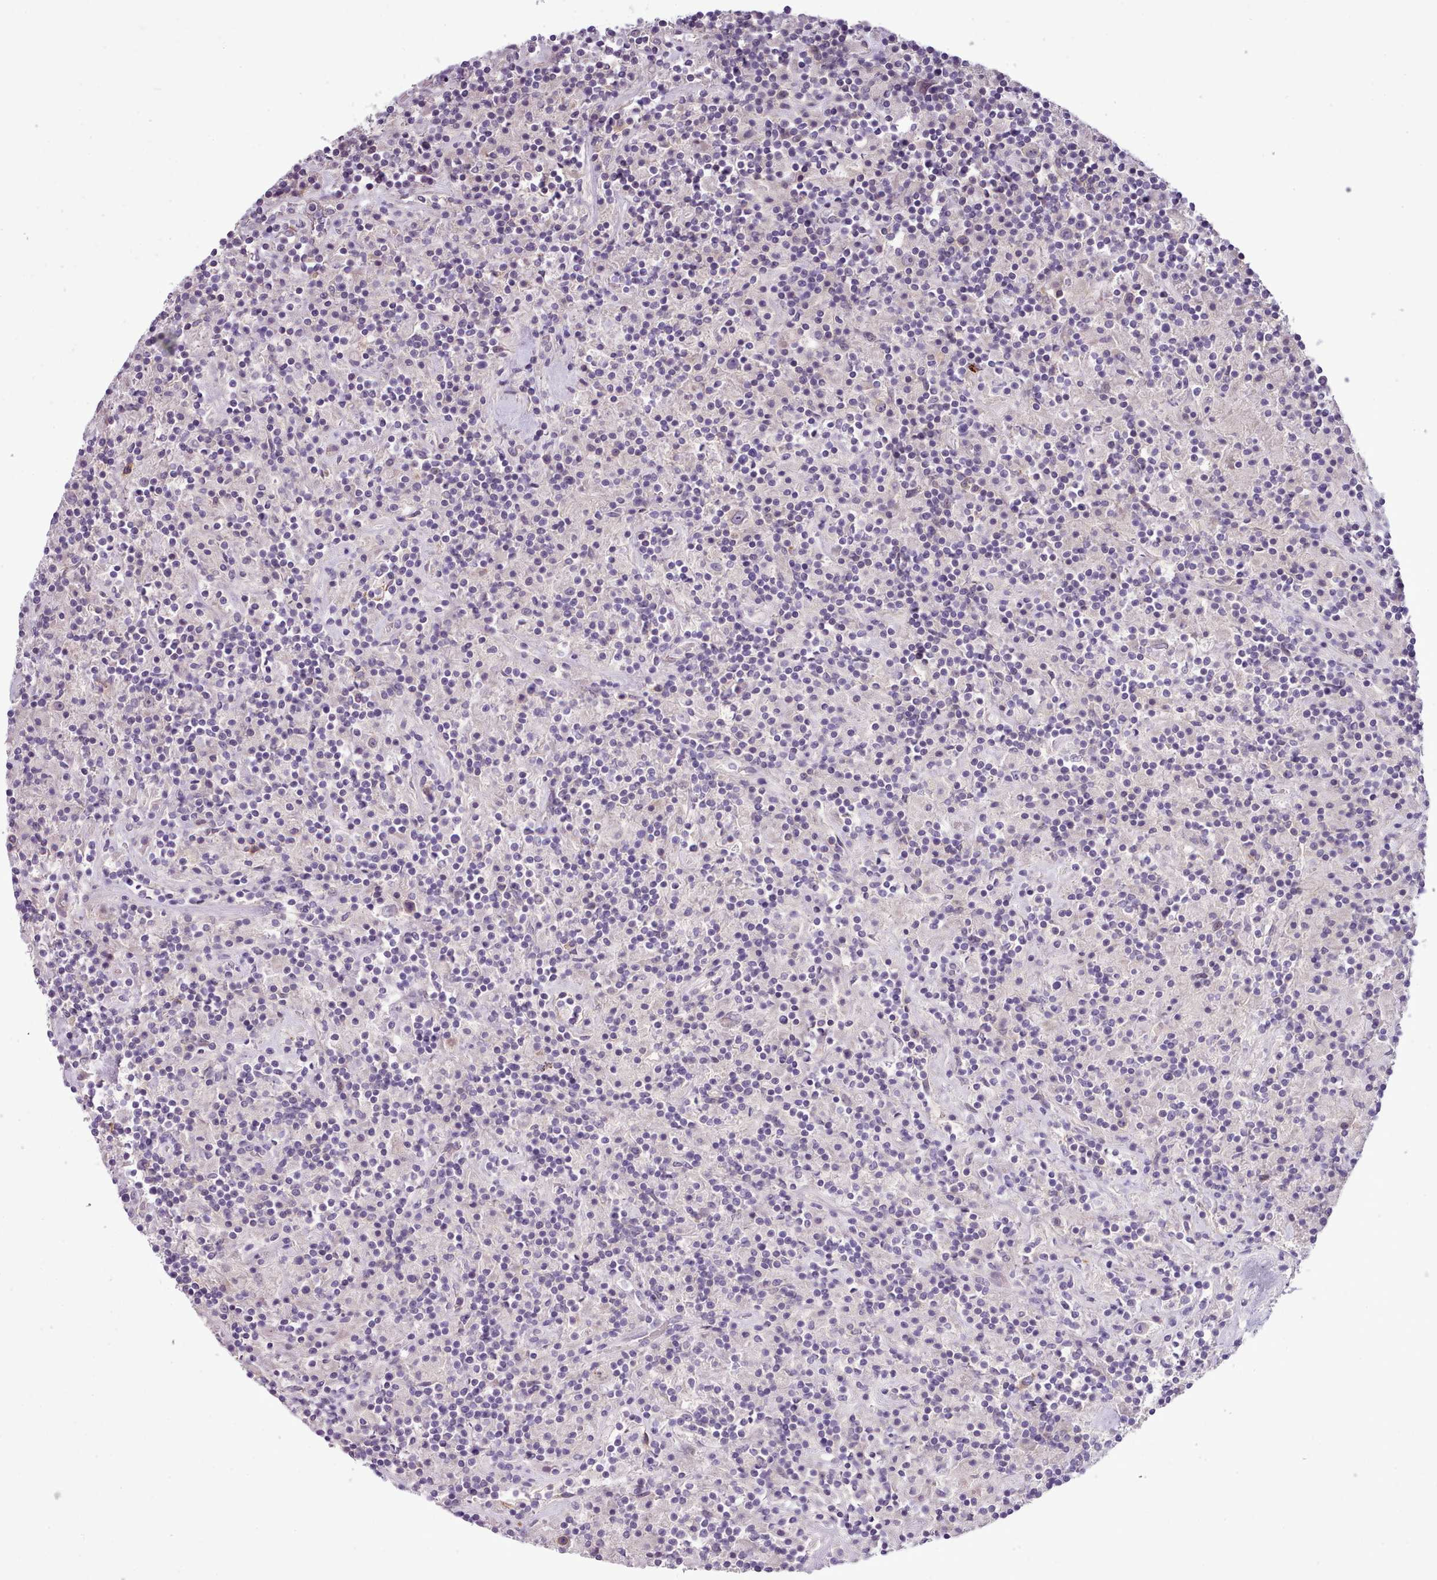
{"staining": {"intensity": "moderate", "quantity": "<25%", "location": "cytoplasmic/membranous"}, "tissue": "lymphoma", "cell_type": "Tumor cells", "image_type": "cancer", "snomed": [{"axis": "morphology", "description": "Hodgkin's disease, NOS"}, {"axis": "topography", "description": "Lymph node"}], "caption": "Immunohistochemistry staining of Hodgkin's disease, which reveals low levels of moderate cytoplasmic/membranous staining in approximately <25% of tumor cells indicating moderate cytoplasmic/membranous protein expression. The staining was performed using DAB (3,3'-diaminobenzidine) (brown) for protein detection and nuclei were counterstained in hematoxylin (blue).", "gene": "SETX", "patient": {"sex": "male", "age": 70}}